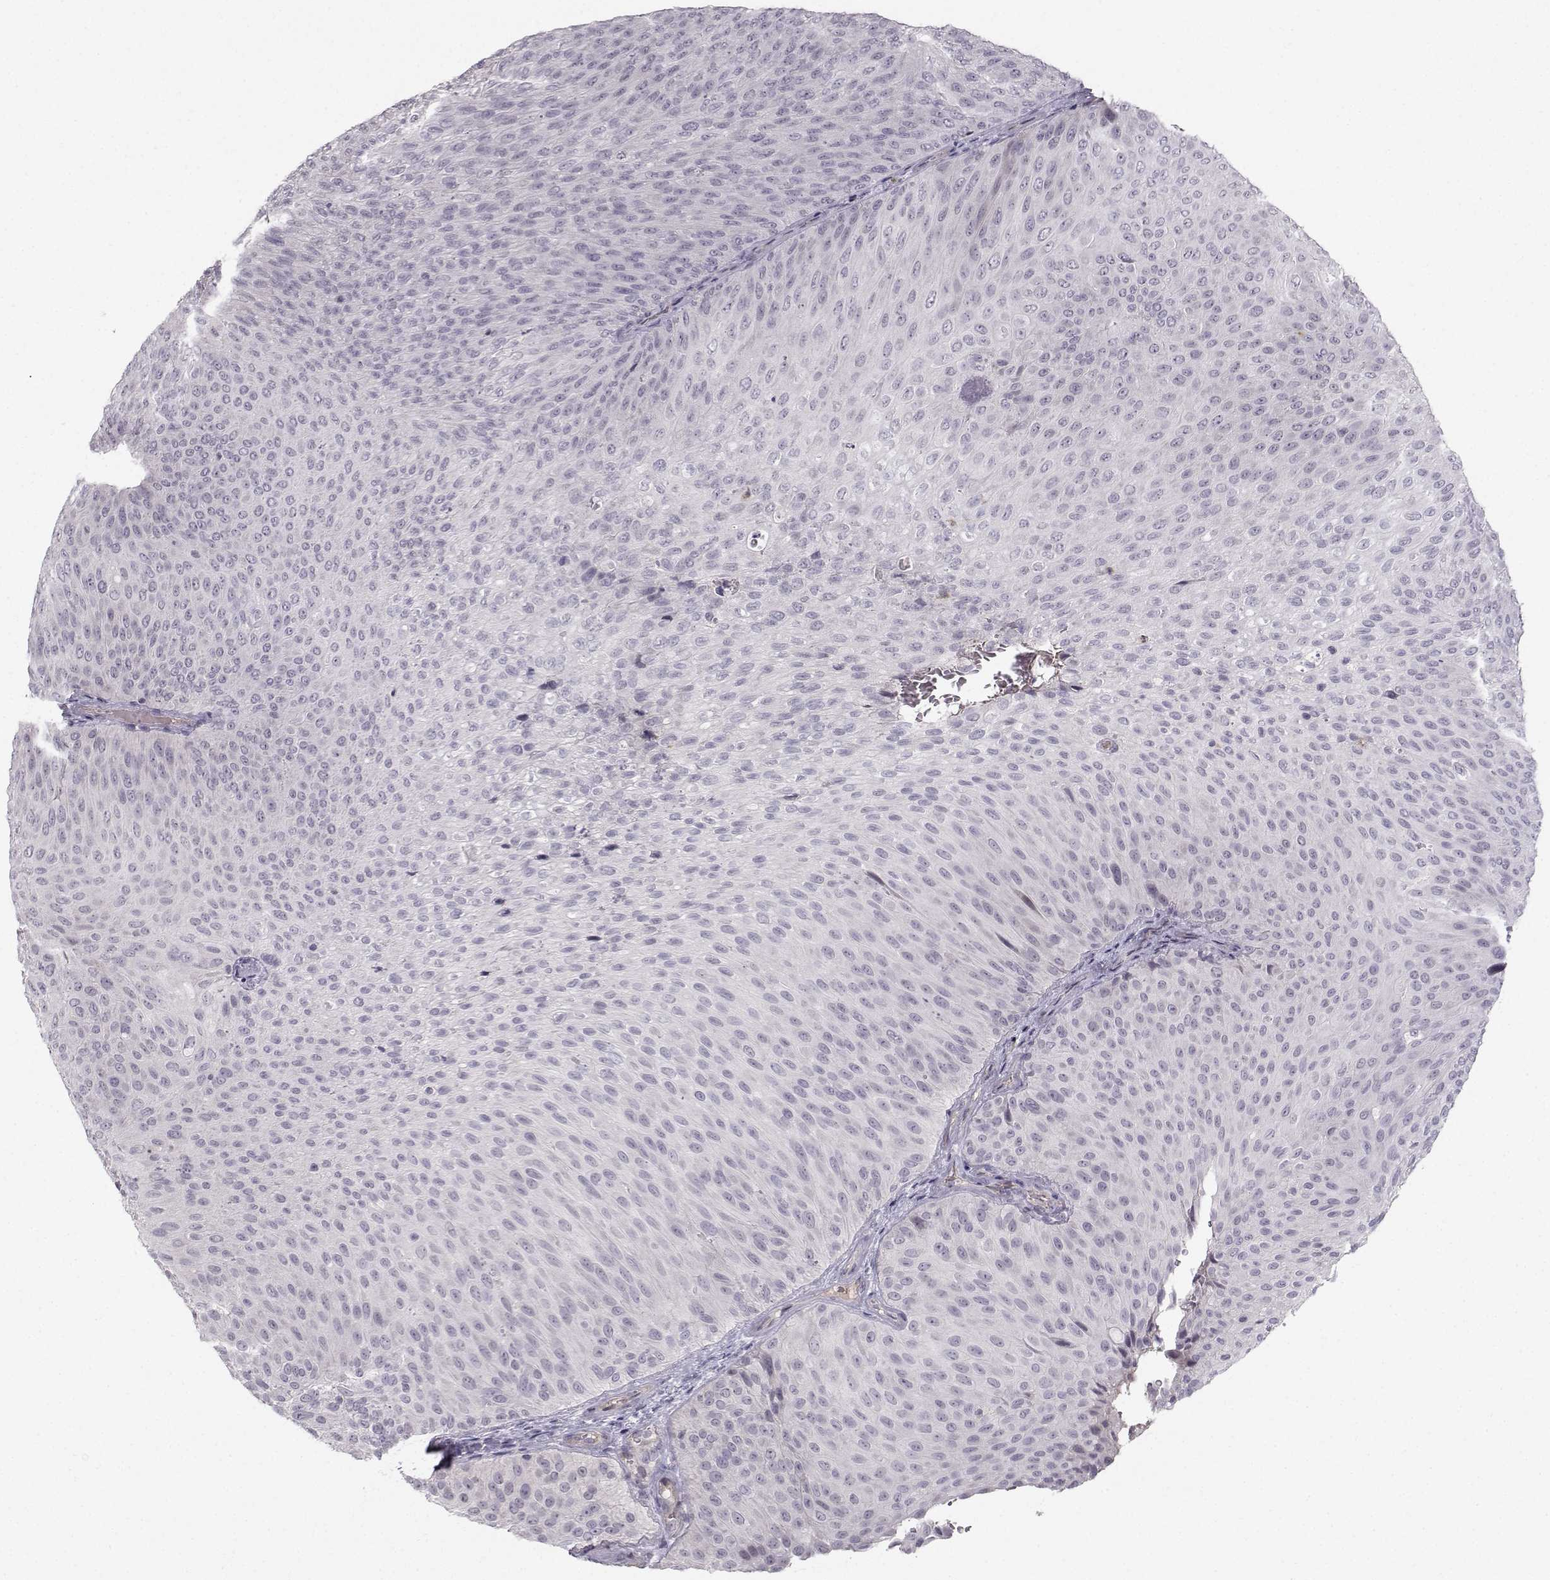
{"staining": {"intensity": "negative", "quantity": "none", "location": "none"}, "tissue": "urothelial cancer", "cell_type": "Tumor cells", "image_type": "cancer", "snomed": [{"axis": "morphology", "description": "Urothelial carcinoma, Low grade"}, {"axis": "topography", "description": "Urinary bladder"}], "caption": "Immunohistochemistry (IHC) of urothelial carcinoma (low-grade) shows no positivity in tumor cells.", "gene": "OPRD1", "patient": {"sex": "male", "age": 78}}